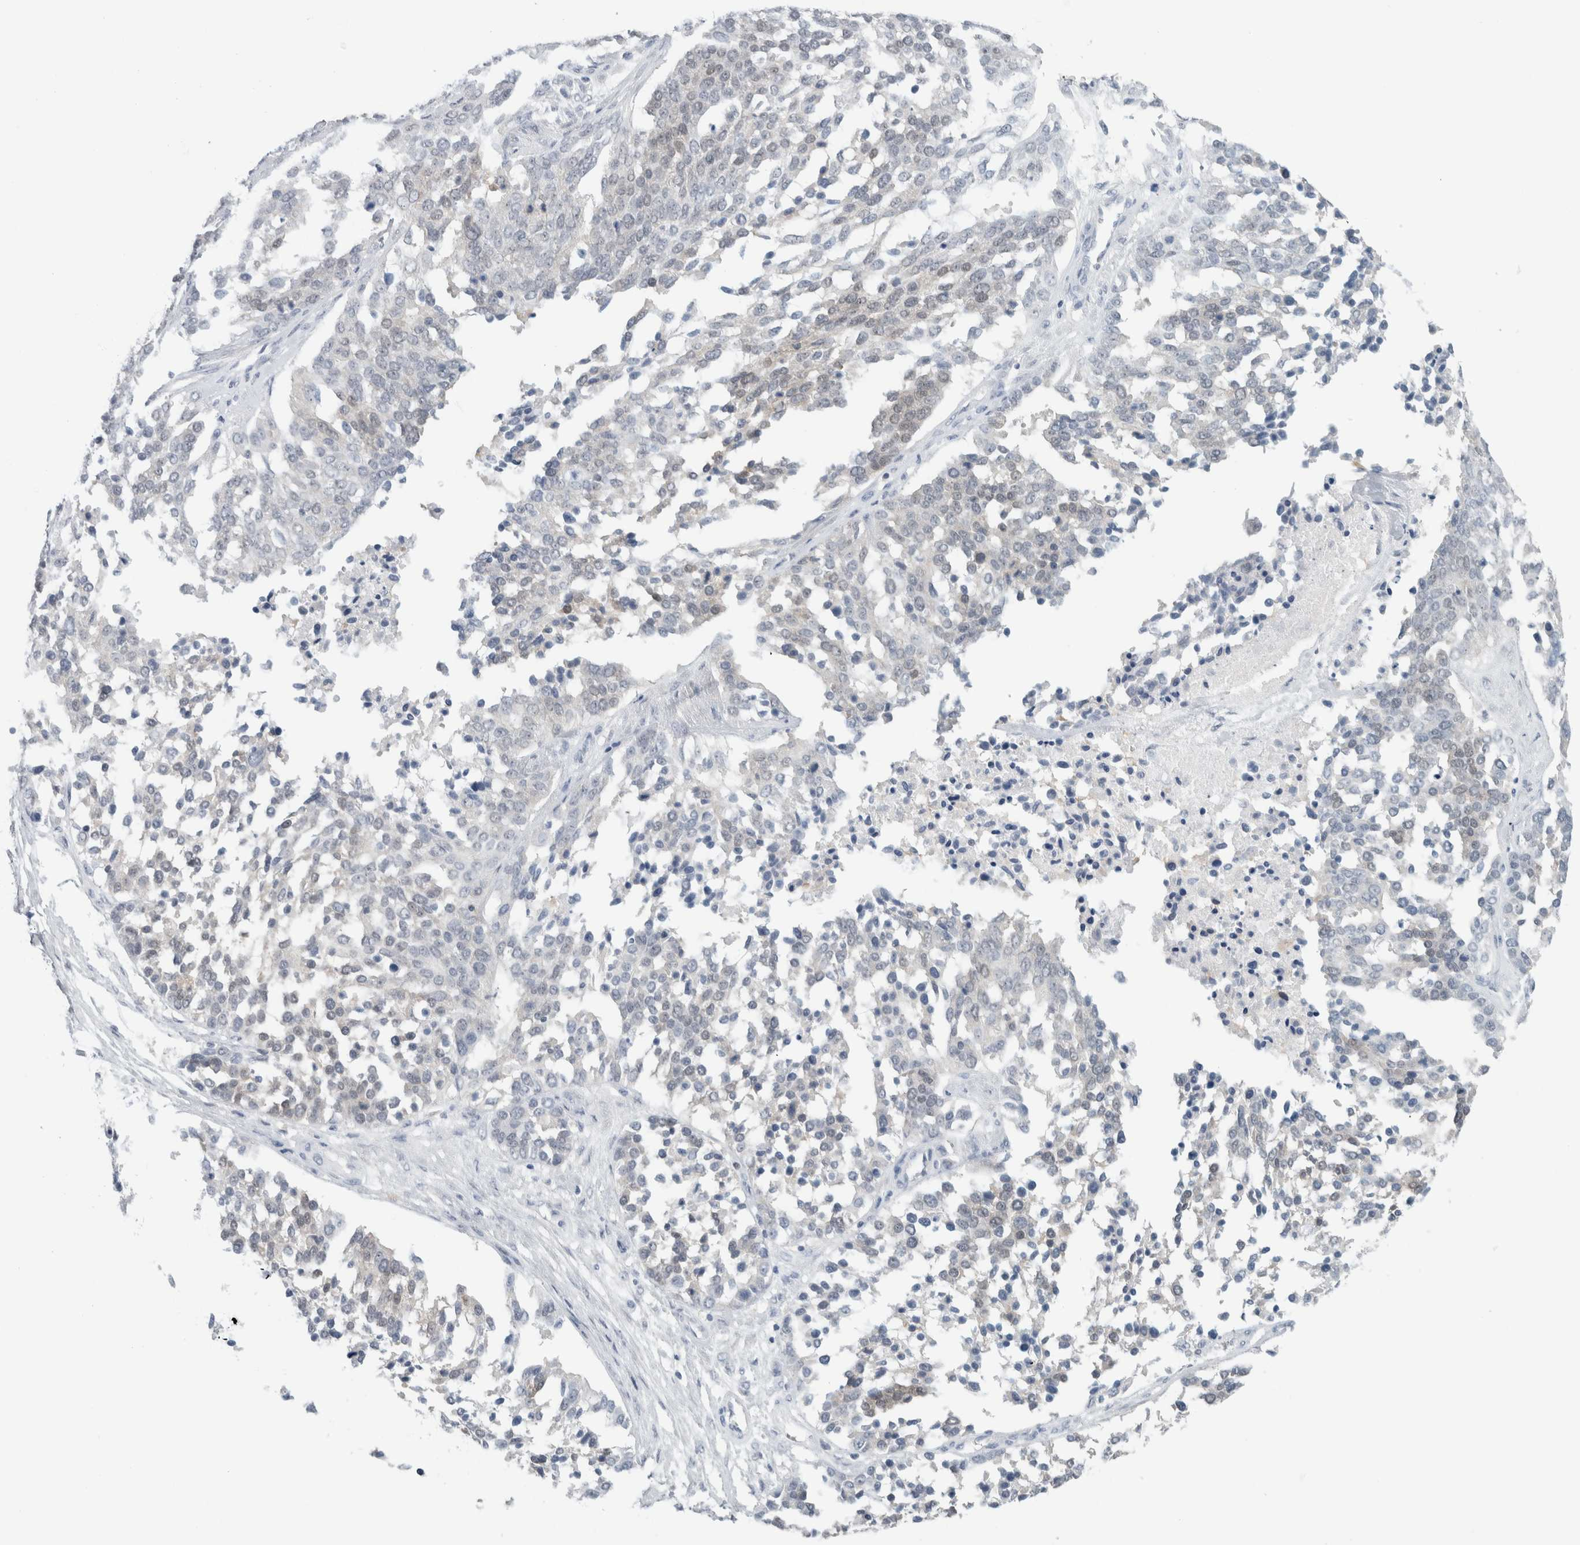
{"staining": {"intensity": "negative", "quantity": "none", "location": "none"}, "tissue": "ovarian cancer", "cell_type": "Tumor cells", "image_type": "cancer", "snomed": [{"axis": "morphology", "description": "Cystadenocarcinoma, serous, NOS"}, {"axis": "topography", "description": "Ovary"}], "caption": "Immunohistochemical staining of human ovarian cancer (serous cystadenocarcinoma) exhibits no significant positivity in tumor cells.", "gene": "CASP6", "patient": {"sex": "female", "age": 44}}